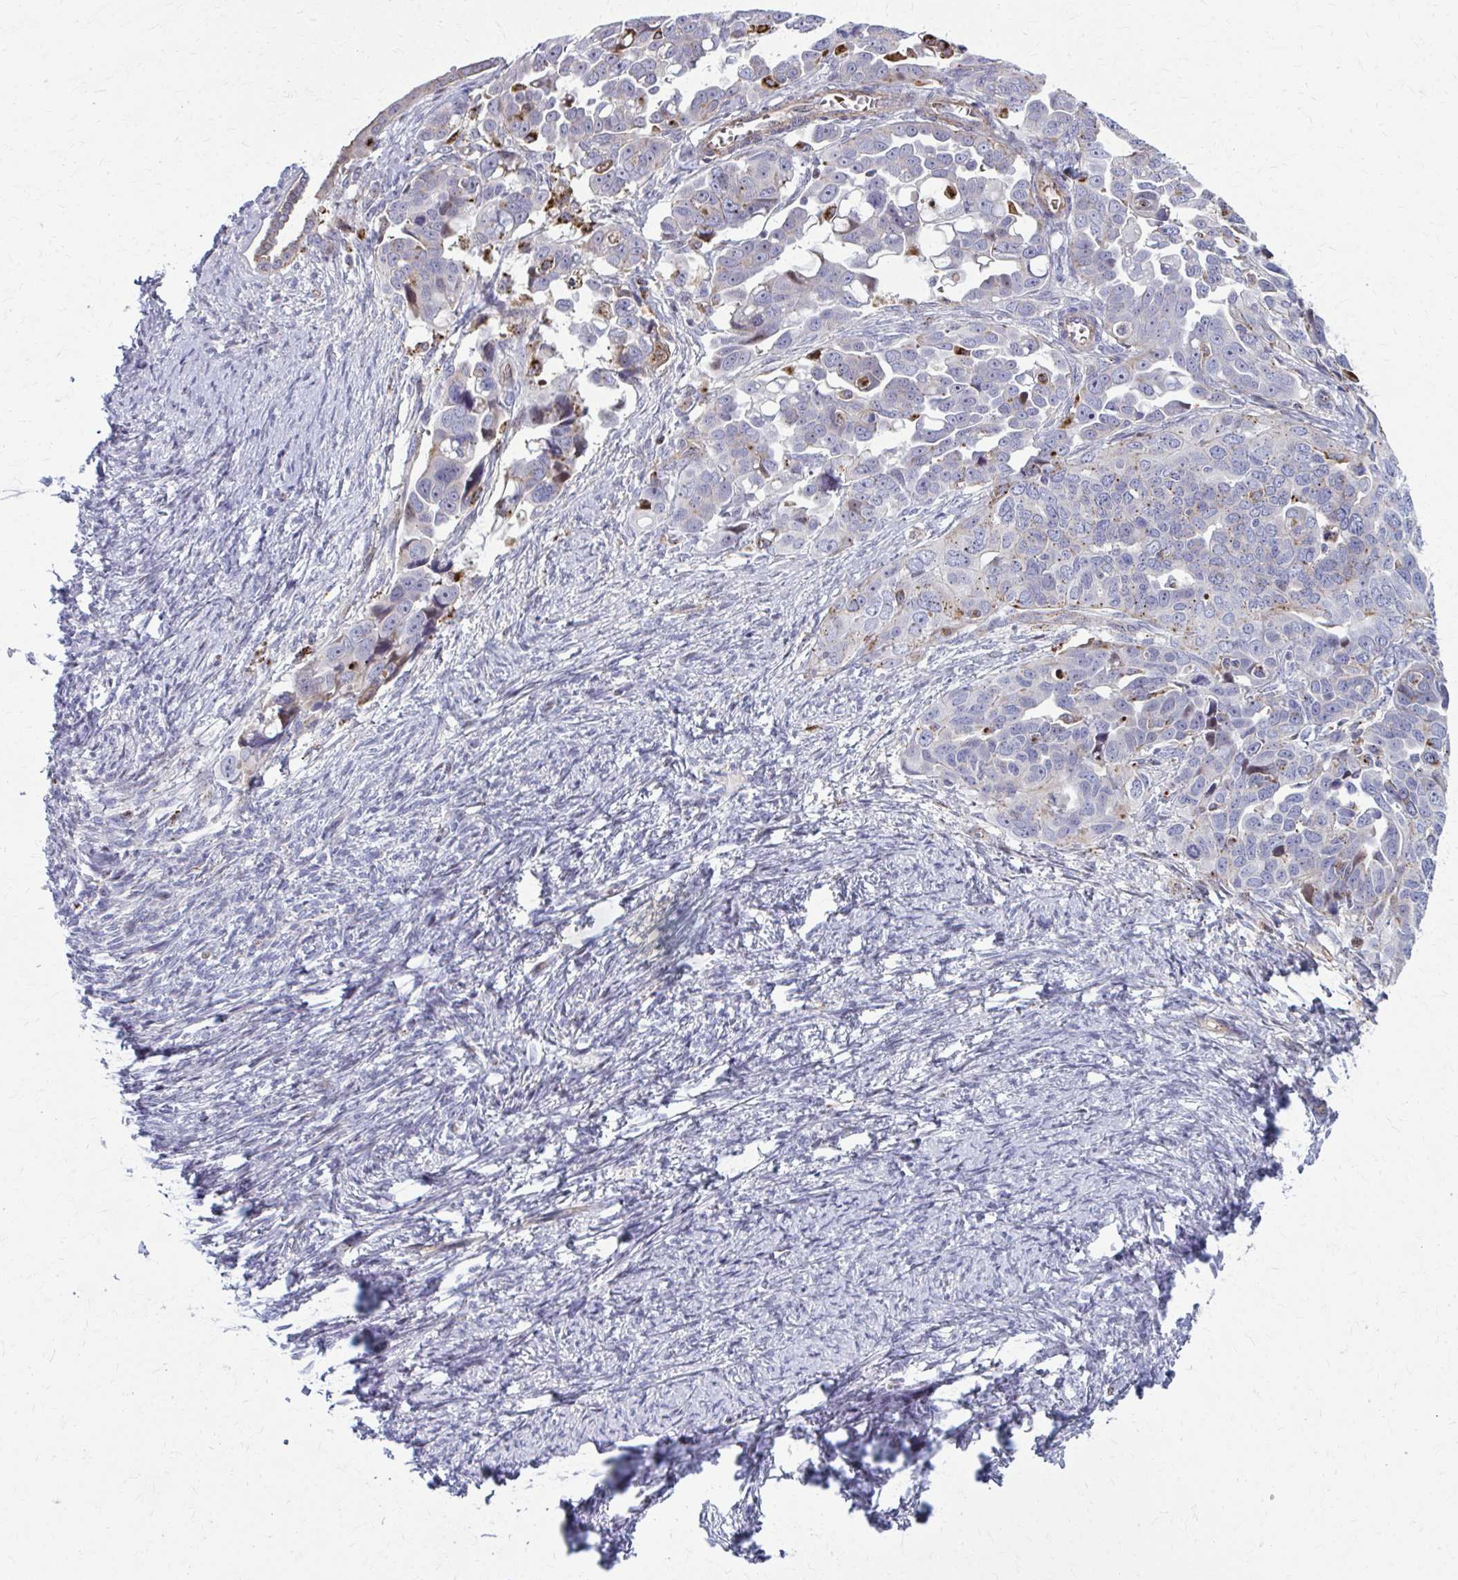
{"staining": {"intensity": "moderate", "quantity": "<25%", "location": "cytoplasmic/membranous,nuclear"}, "tissue": "ovarian cancer", "cell_type": "Tumor cells", "image_type": "cancer", "snomed": [{"axis": "morphology", "description": "Cystadenocarcinoma, serous, NOS"}, {"axis": "topography", "description": "Ovary"}], "caption": "Immunohistochemical staining of human ovarian cancer (serous cystadenocarcinoma) displays low levels of moderate cytoplasmic/membranous and nuclear protein expression in approximately <25% of tumor cells. The protein is shown in brown color, while the nuclei are stained blue.", "gene": "LRRC4B", "patient": {"sex": "female", "age": 59}}